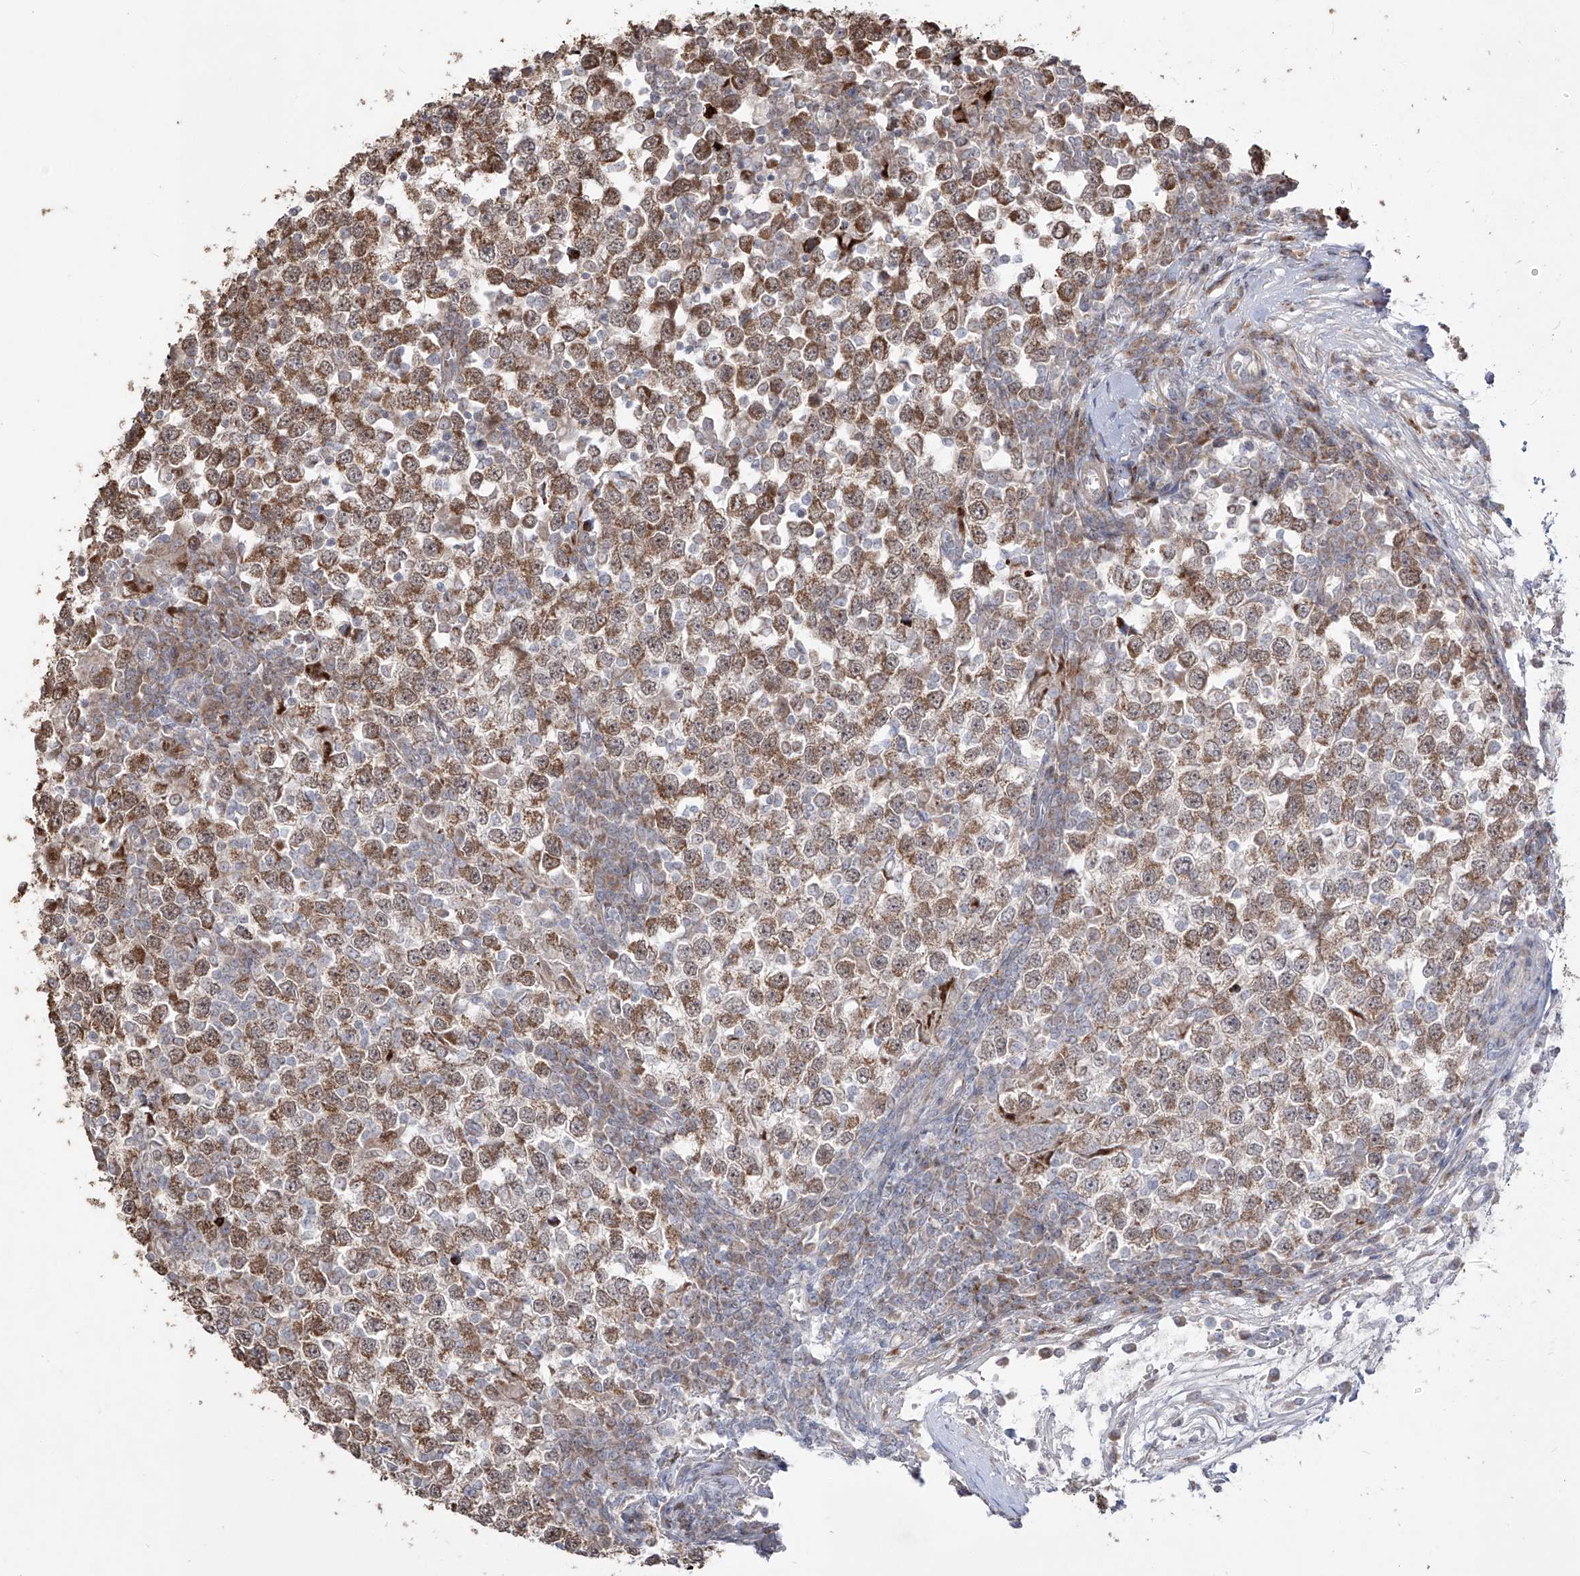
{"staining": {"intensity": "moderate", "quantity": ">75%", "location": "cytoplasmic/membranous"}, "tissue": "testis cancer", "cell_type": "Tumor cells", "image_type": "cancer", "snomed": [{"axis": "morphology", "description": "Seminoma, NOS"}, {"axis": "topography", "description": "Testis"}], "caption": "Protein expression by immunohistochemistry (IHC) exhibits moderate cytoplasmic/membranous staining in approximately >75% of tumor cells in testis cancer (seminoma). (DAB (3,3'-diaminobenzidine) IHC with brightfield microscopy, high magnification).", "gene": "YKT6", "patient": {"sex": "male", "age": 65}}